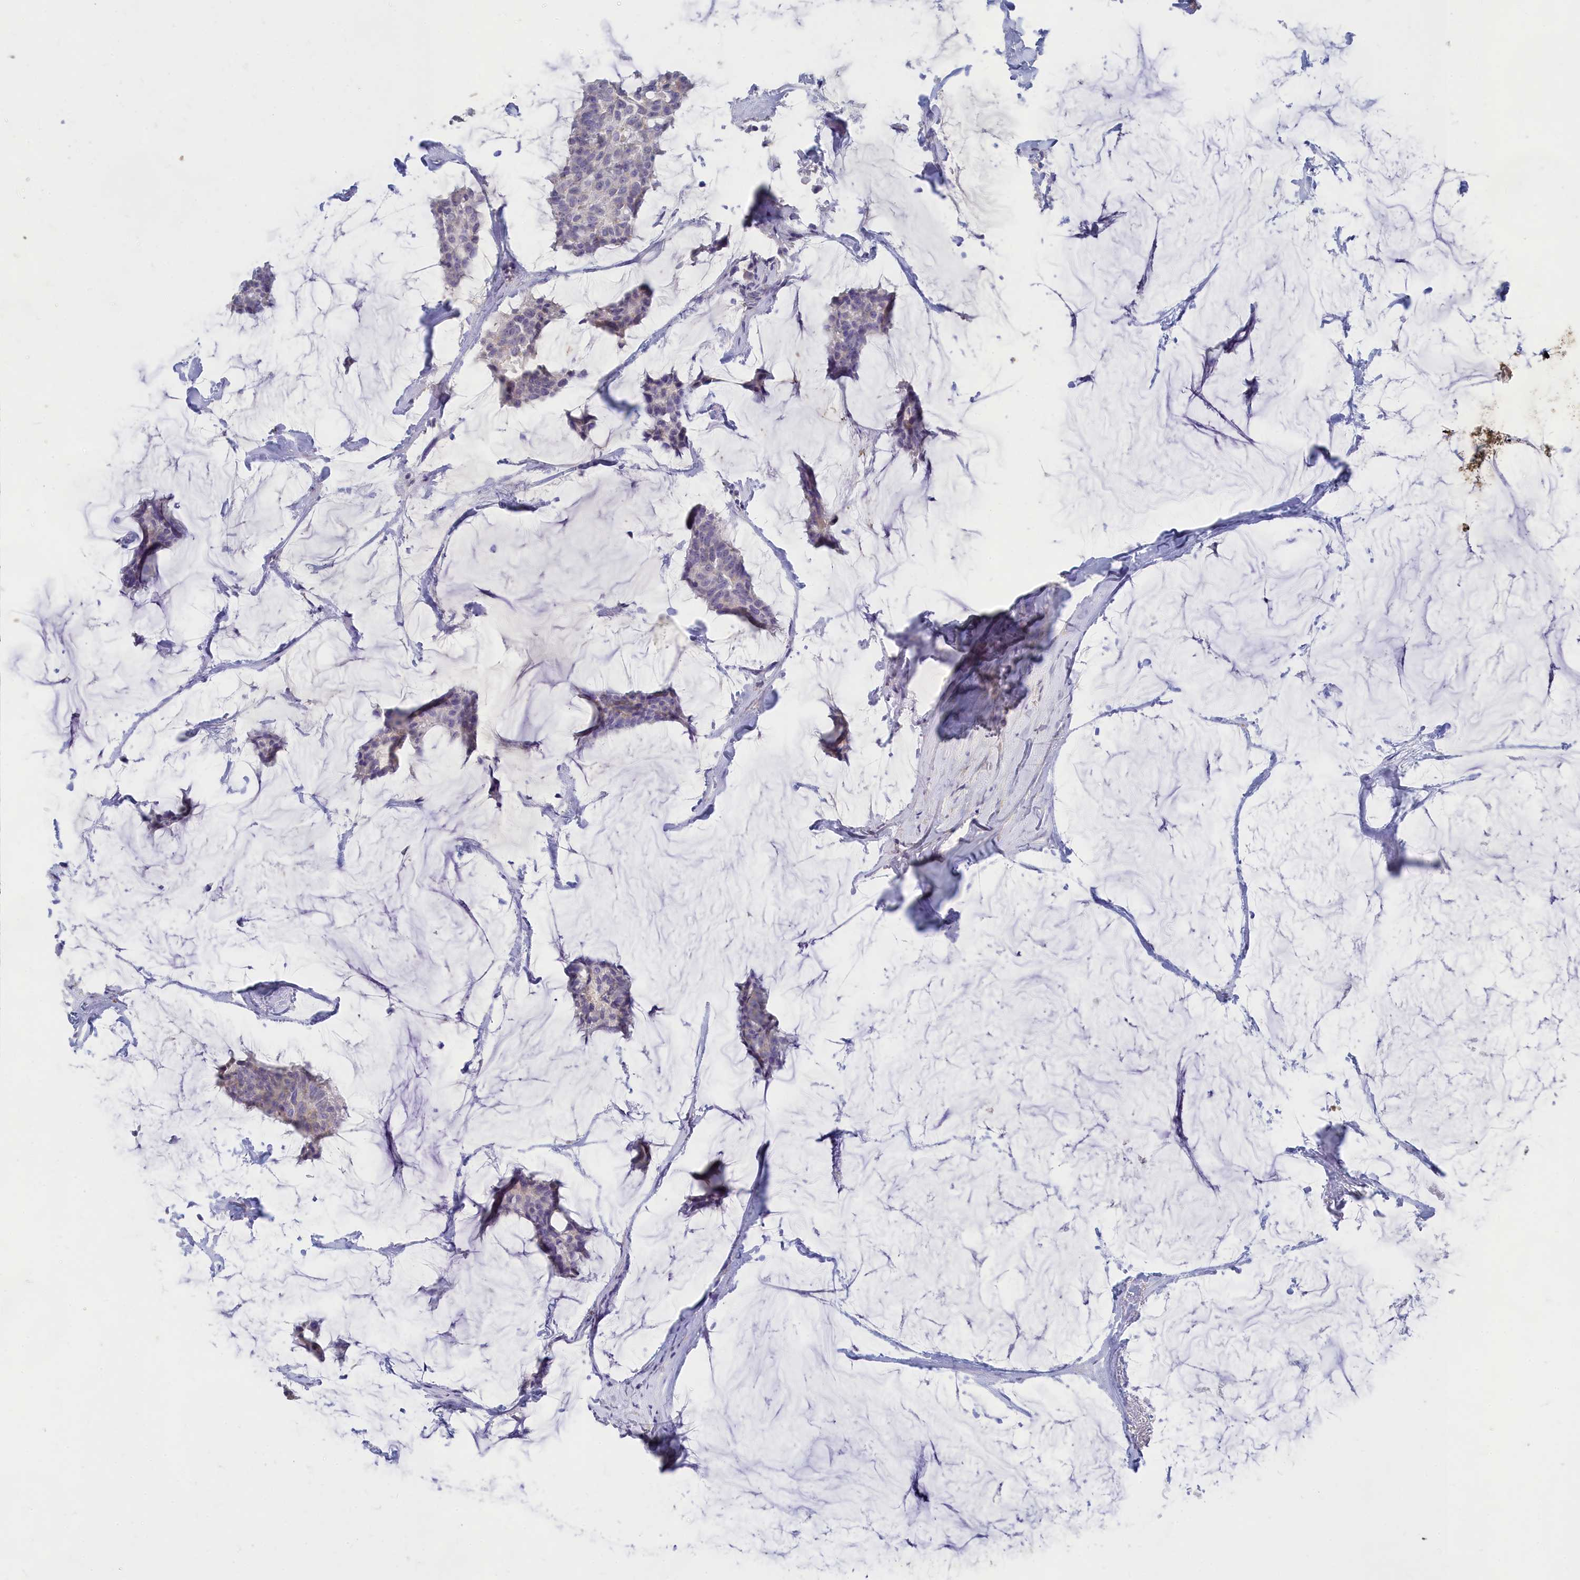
{"staining": {"intensity": "negative", "quantity": "none", "location": "none"}, "tissue": "breast cancer", "cell_type": "Tumor cells", "image_type": "cancer", "snomed": [{"axis": "morphology", "description": "Duct carcinoma"}, {"axis": "topography", "description": "Breast"}], "caption": "Protein analysis of invasive ductal carcinoma (breast) displays no significant expression in tumor cells. Brightfield microscopy of immunohistochemistry stained with DAB (brown) and hematoxylin (blue), captured at high magnification.", "gene": "LRIF1", "patient": {"sex": "female", "age": 93}}